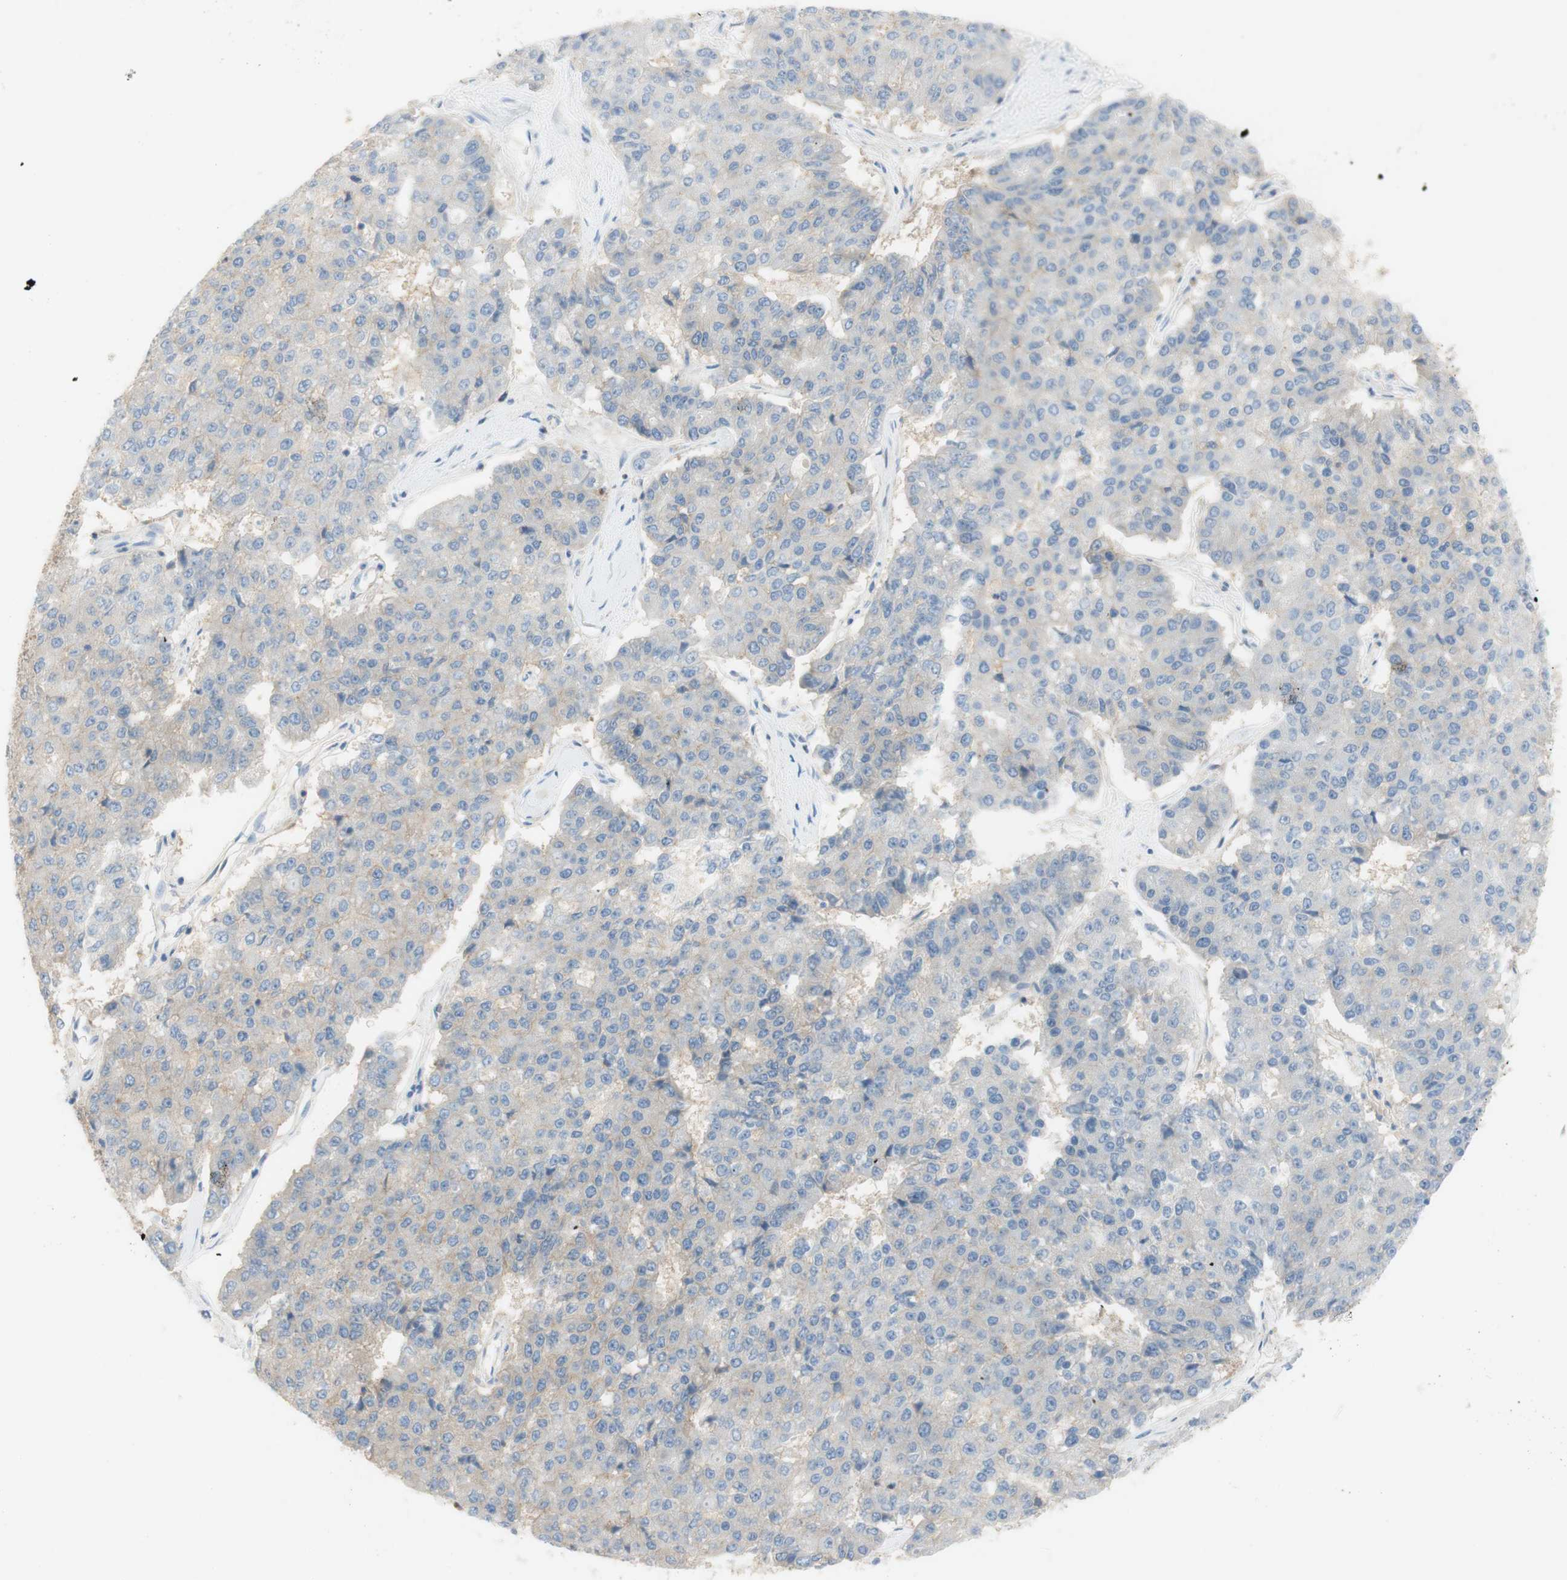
{"staining": {"intensity": "negative", "quantity": "none", "location": "none"}, "tissue": "pancreatic cancer", "cell_type": "Tumor cells", "image_type": "cancer", "snomed": [{"axis": "morphology", "description": "Adenocarcinoma, NOS"}, {"axis": "topography", "description": "Pancreas"}], "caption": "IHC histopathology image of neoplastic tissue: adenocarcinoma (pancreatic) stained with DAB (3,3'-diaminobenzidine) demonstrates no significant protein staining in tumor cells.", "gene": "ATP2B1", "patient": {"sex": "male", "age": 50}}